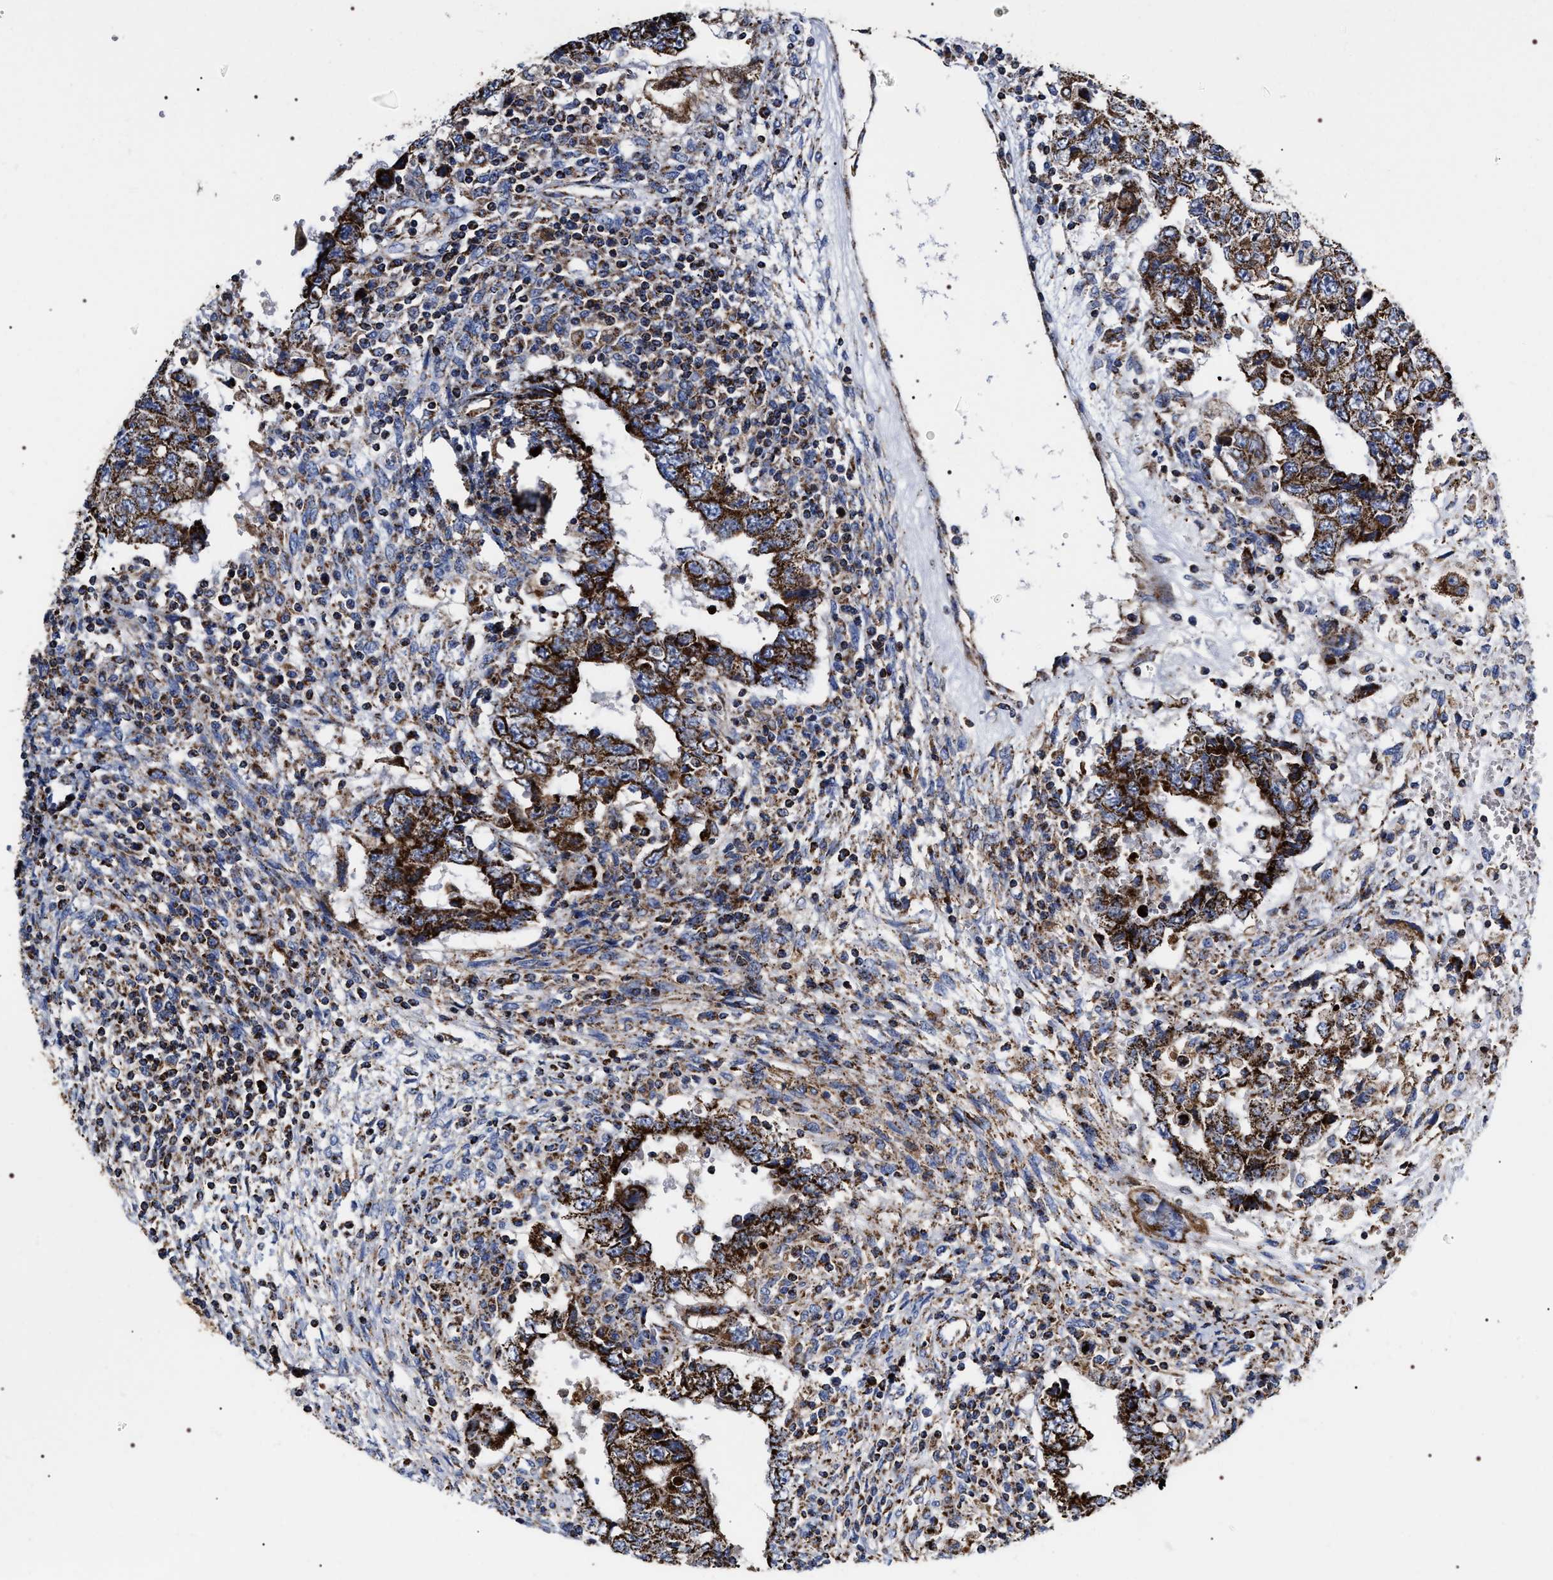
{"staining": {"intensity": "strong", "quantity": ">75%", "location": "cytoplasmic/membranous"}, "tissue": "testis cancer", "cell_type": "Tumor cells", "image_type": "cancer", "snomed": [{"axis": "morphology", "description": "Carcinoma, Embryonal, NOS"}, {"axis": "topography", "description": "Testis"}], "caption": "An immunohistochemistry image of tumor tissue is shown. Protein staining in brown highlights strong cytoplasmic/membranous positivity in embryonal carcinoma (testis) within tumor cells. The staining was performed using DAB, with brown indicating positive protein expression. Nuclei are stained blue with hematoxylin.", "gene": "COG5", "patient": {"sex": "male", "age": 26}}